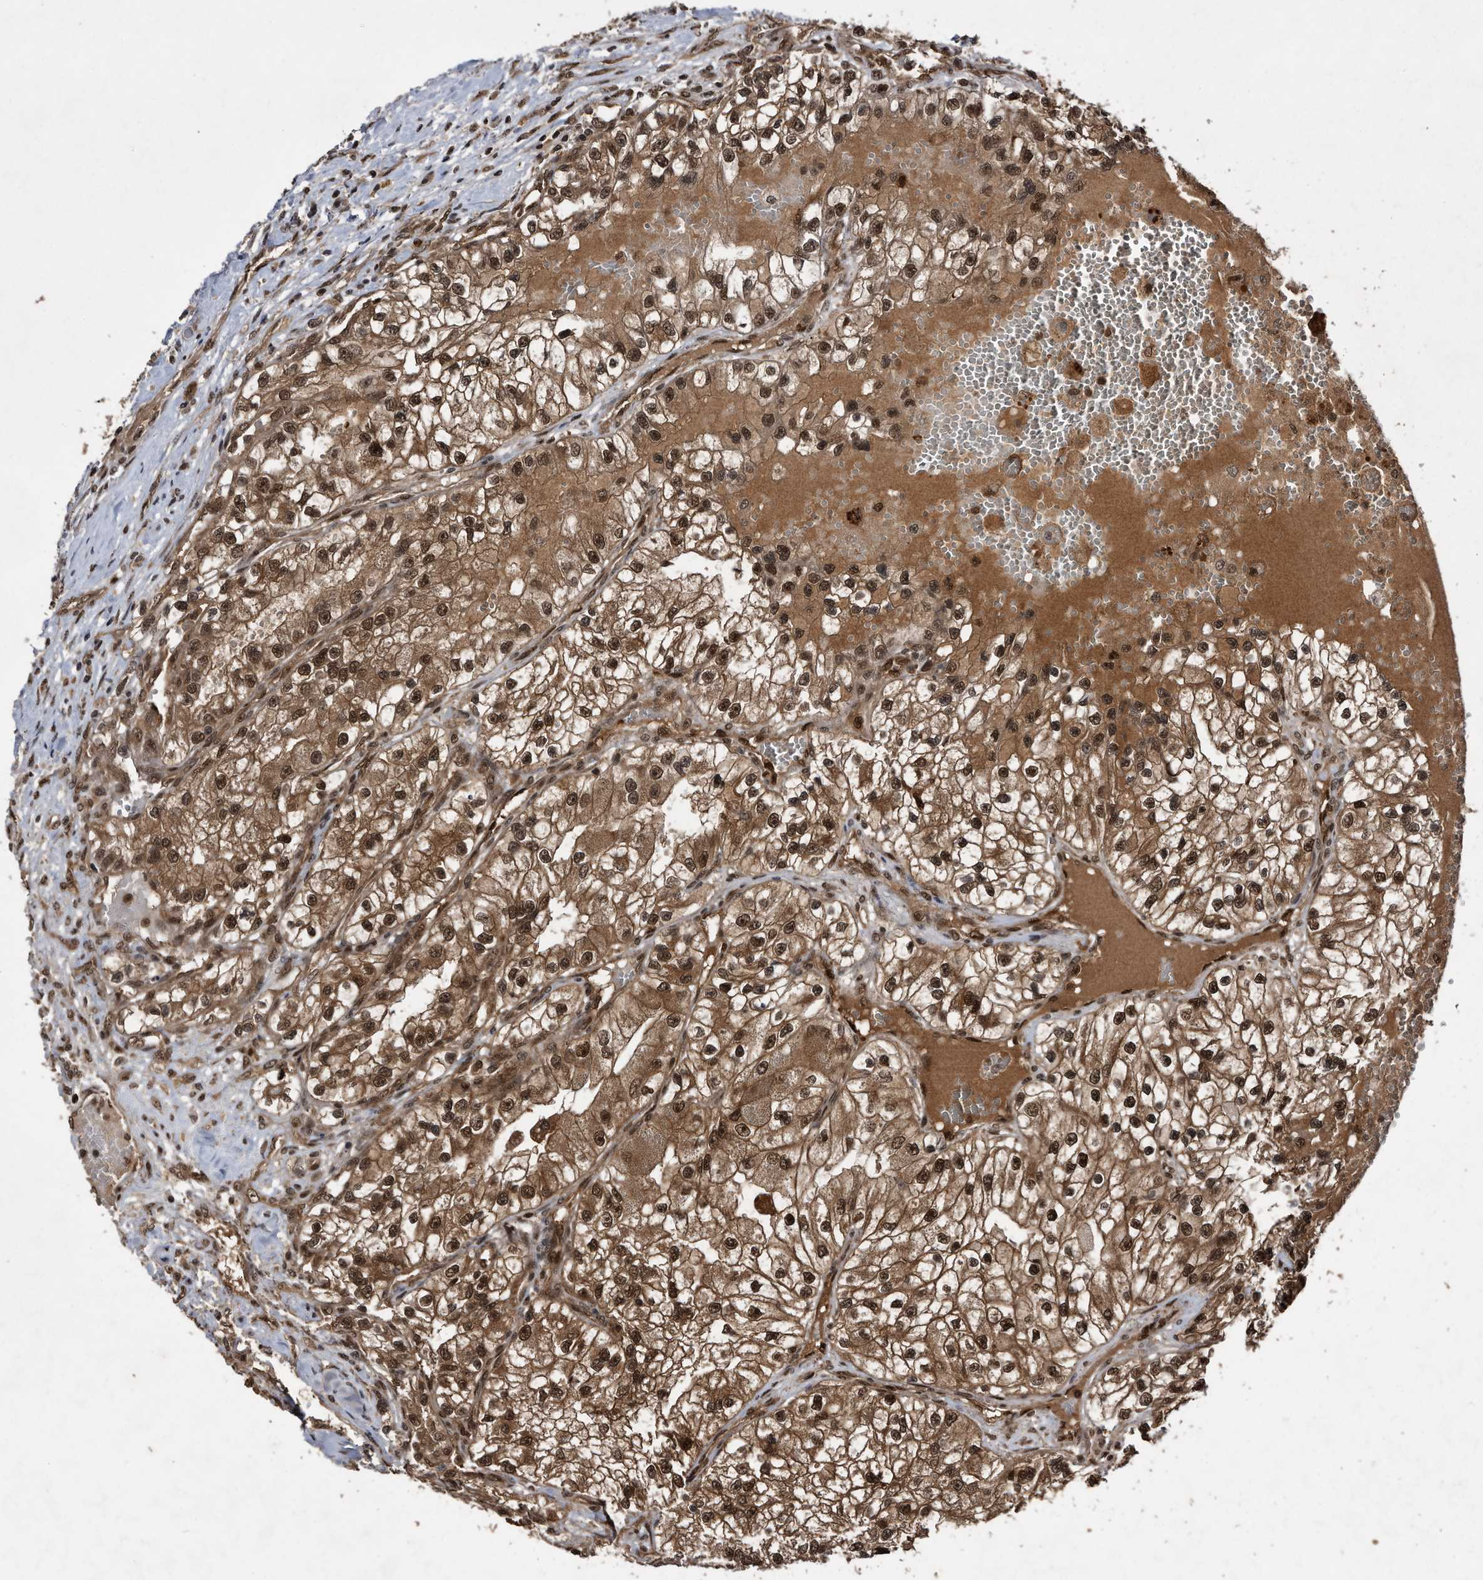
{"staining": {"intensity": "strong", "quantity": ">75%", "location": "cytoplasmic/membranous,nuclear"}, "tissue": "renal cancer", "cell_type": "Tumor cells", "image_type": "cancer", "snomed": [{"axis": "morphology", "description": "Adenocarcinoma, NOS"}, {"axis": "topography", "description": "Kidney"}], "caption": "Renal cancer (adenocarcinoma) stained with a protein marker demonstrates strong staining in tumor cells.", "gene": "RAD23B", "patient": {"sex": "female", "age": 57}}